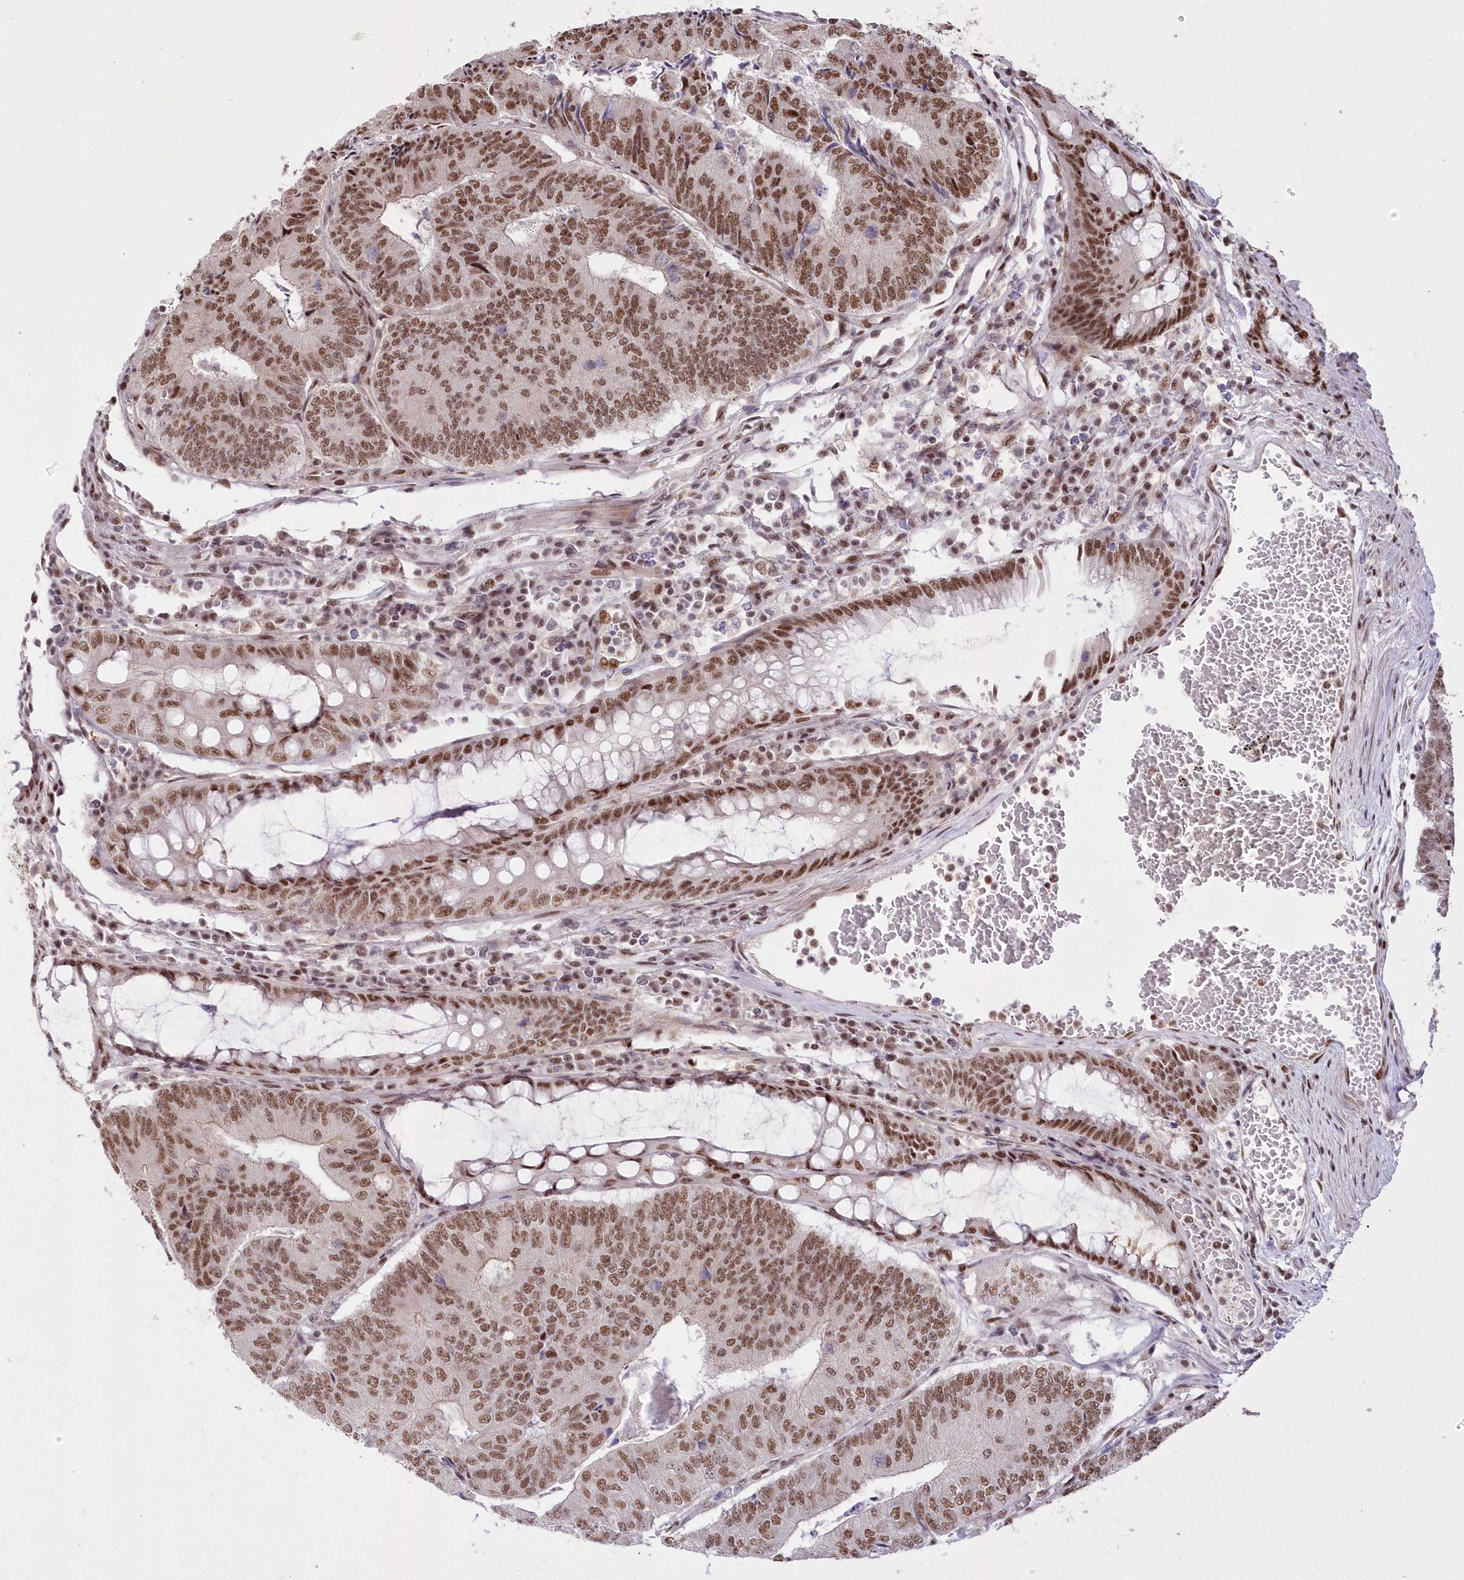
{"staining": {"intensity": "moderate", "quantity": ">75%", "location": "nuclear"}, "tissue": "colorectal cancer", "cell_type": "Tumor cells", "image_type": "cancer", "snomed": [{"axis": "morphology", "description": "Adenocarcinoma, NOS"}, {"axis": "topography", "description": "Colon"}], "caption": "This is a histology image of IHC staining of colorectal cancer, which shows moderate positivity in the nuclear of tumor cells.", "gene": "WBP1L", "patient": {"sex": "female", "age": 67}}